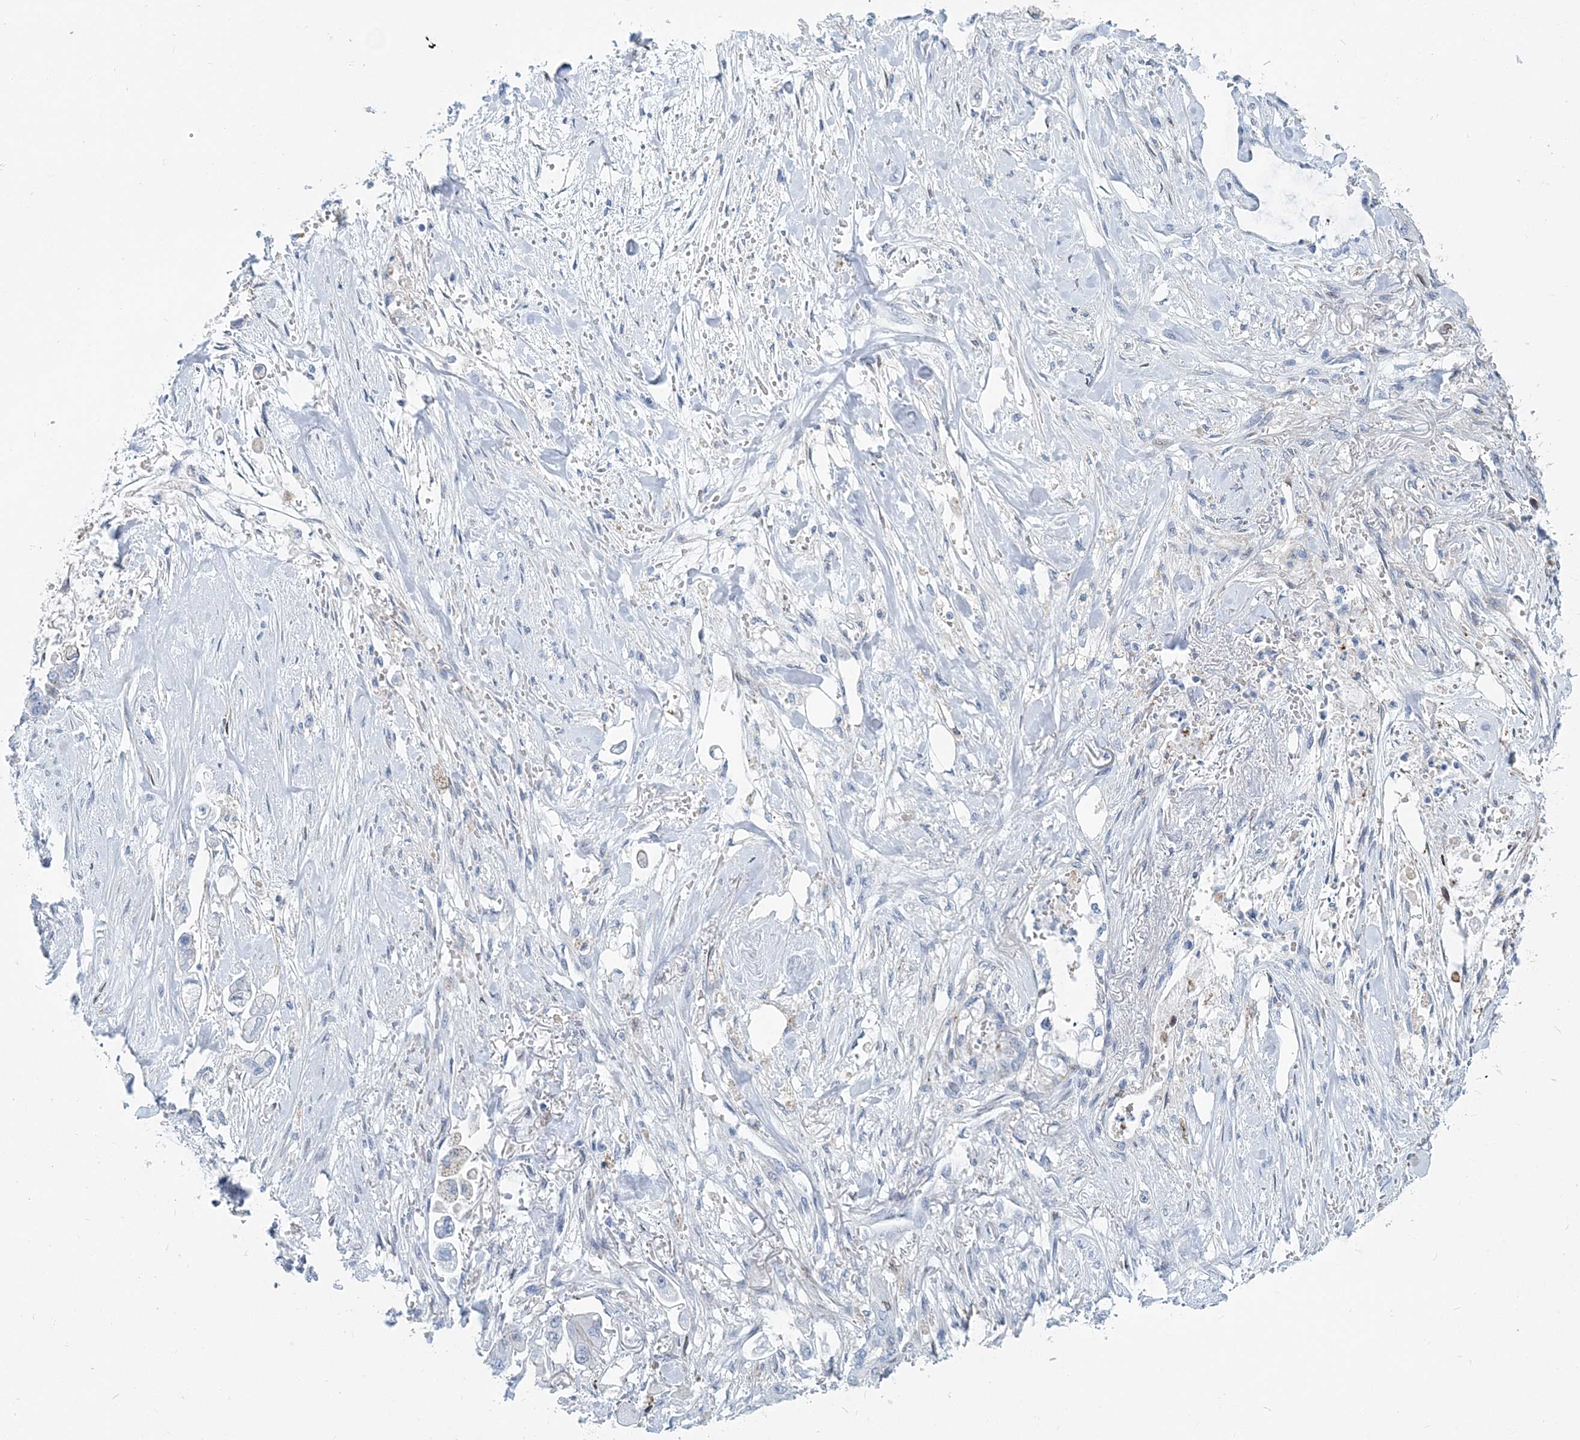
{"staining": {"intensity": "negative", "quantity": "none", "location": "none"}, "tissue": "stomach cancer", "cell_type": "Tumor cells", "image_type": "cancer", "snomed": [{"axis": "morphology", "description": "Adenocarcinoma, NOS"}, {"axis": "topography", "description": "Stomach"}], "caption": "Tumor cells show no significant positivity in adenocarcinoma (stomach). Nuclei are stained in blue.", "gene": "NKX6-1", "patient": {"sex": "male", "age": 62}}